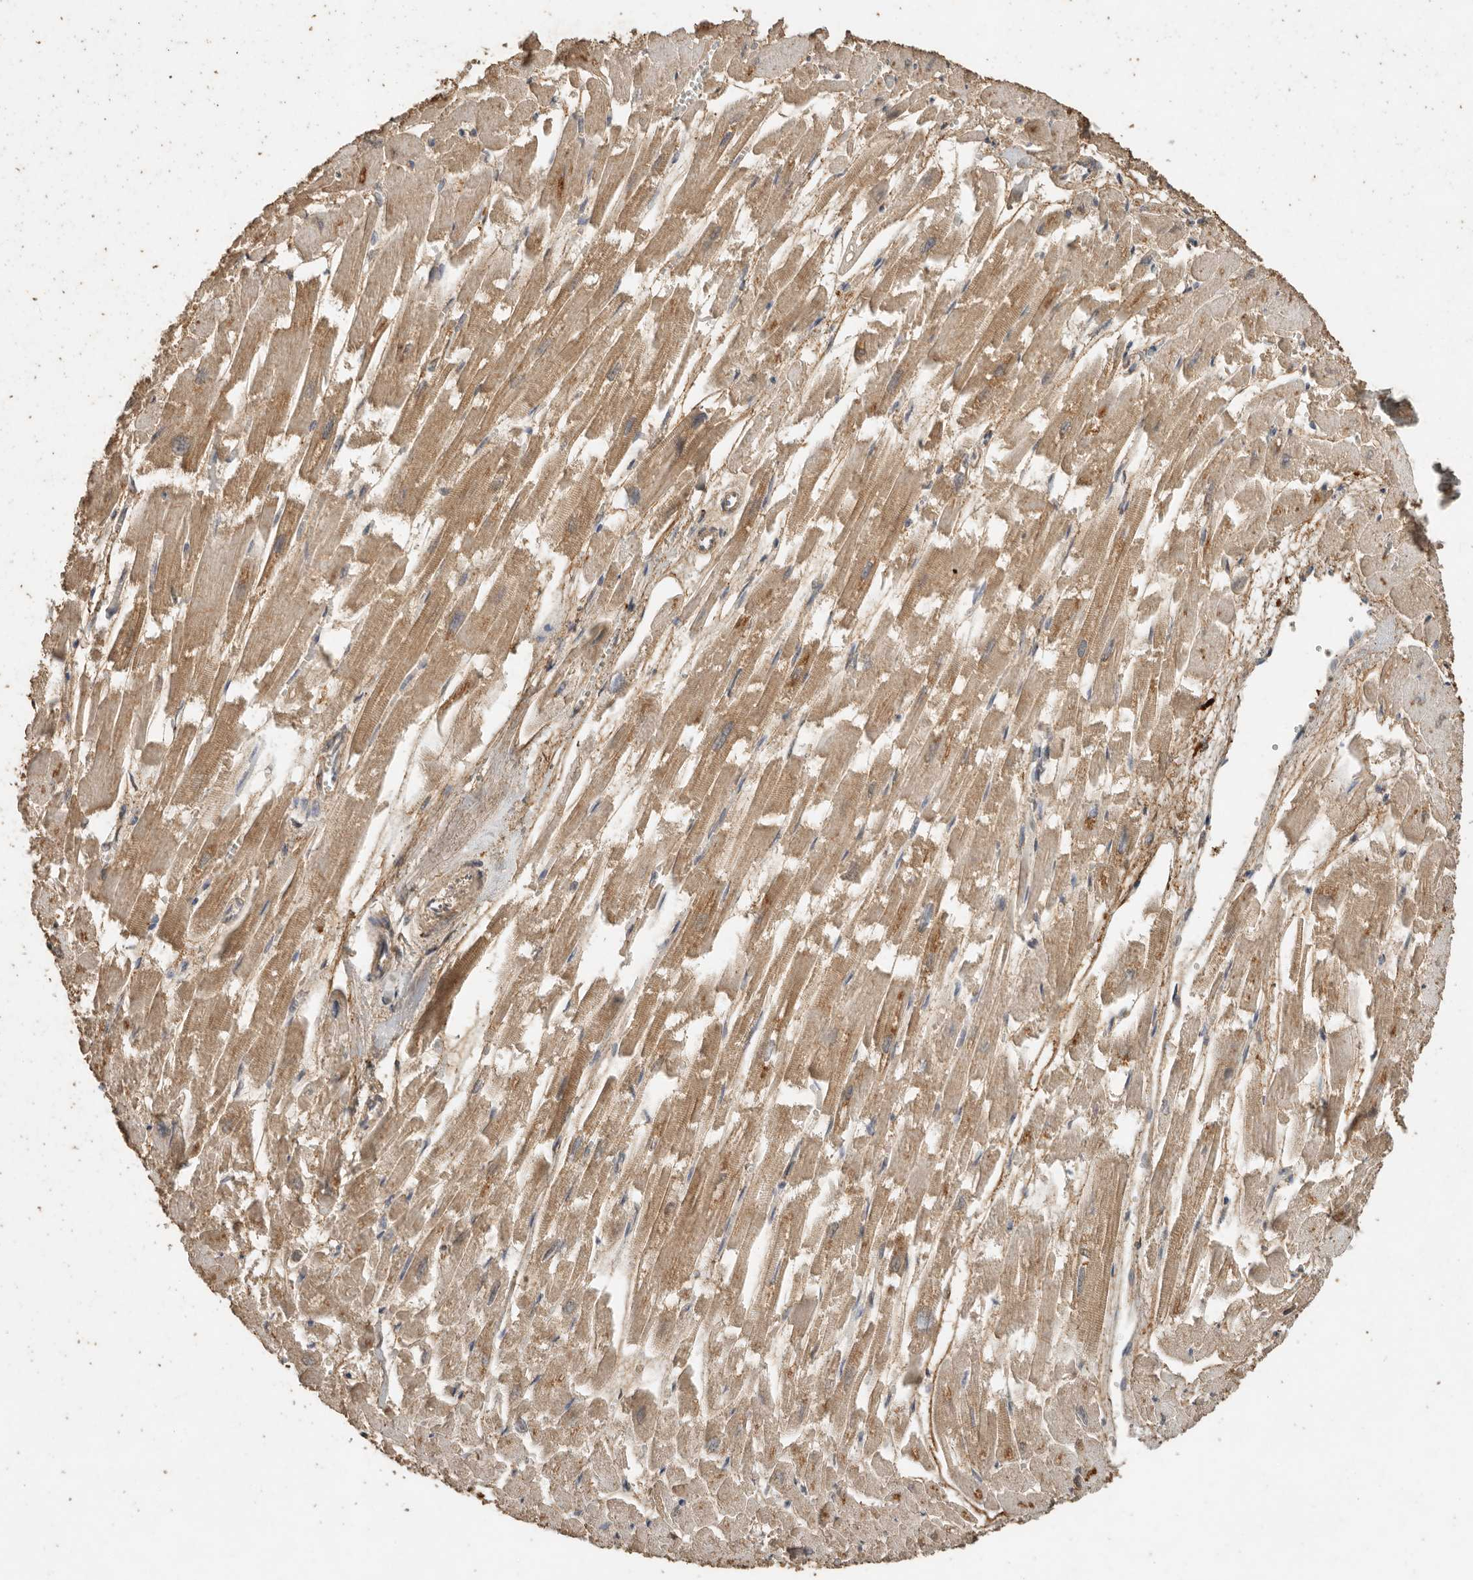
{"staining": {"intensity": "moderate", "quantity": ">75%", "location": "cytoplasmic/membranous"}, "tissue": "heart muscle", "cell_type": "Cardiomyocytes", "image_type": "normal", "snomed": [{"axis": "morphology", "description": "Normal tissue, NOS"}, {"axis": "topography", "description": "Heart"}], "caption": "Immunohistochemistry photomicrograph of normal heart muscle: human heart muscle stained using immunohistochemistry exhibits medium levels of moderate protein expression localized specifically in the cytoplasmic/membranous of cardiomyocytes, appearing as a cytoplasmic/membranous brown color.", "gene": "CTF1", "patient": {"sex": "male", "age": 54}}